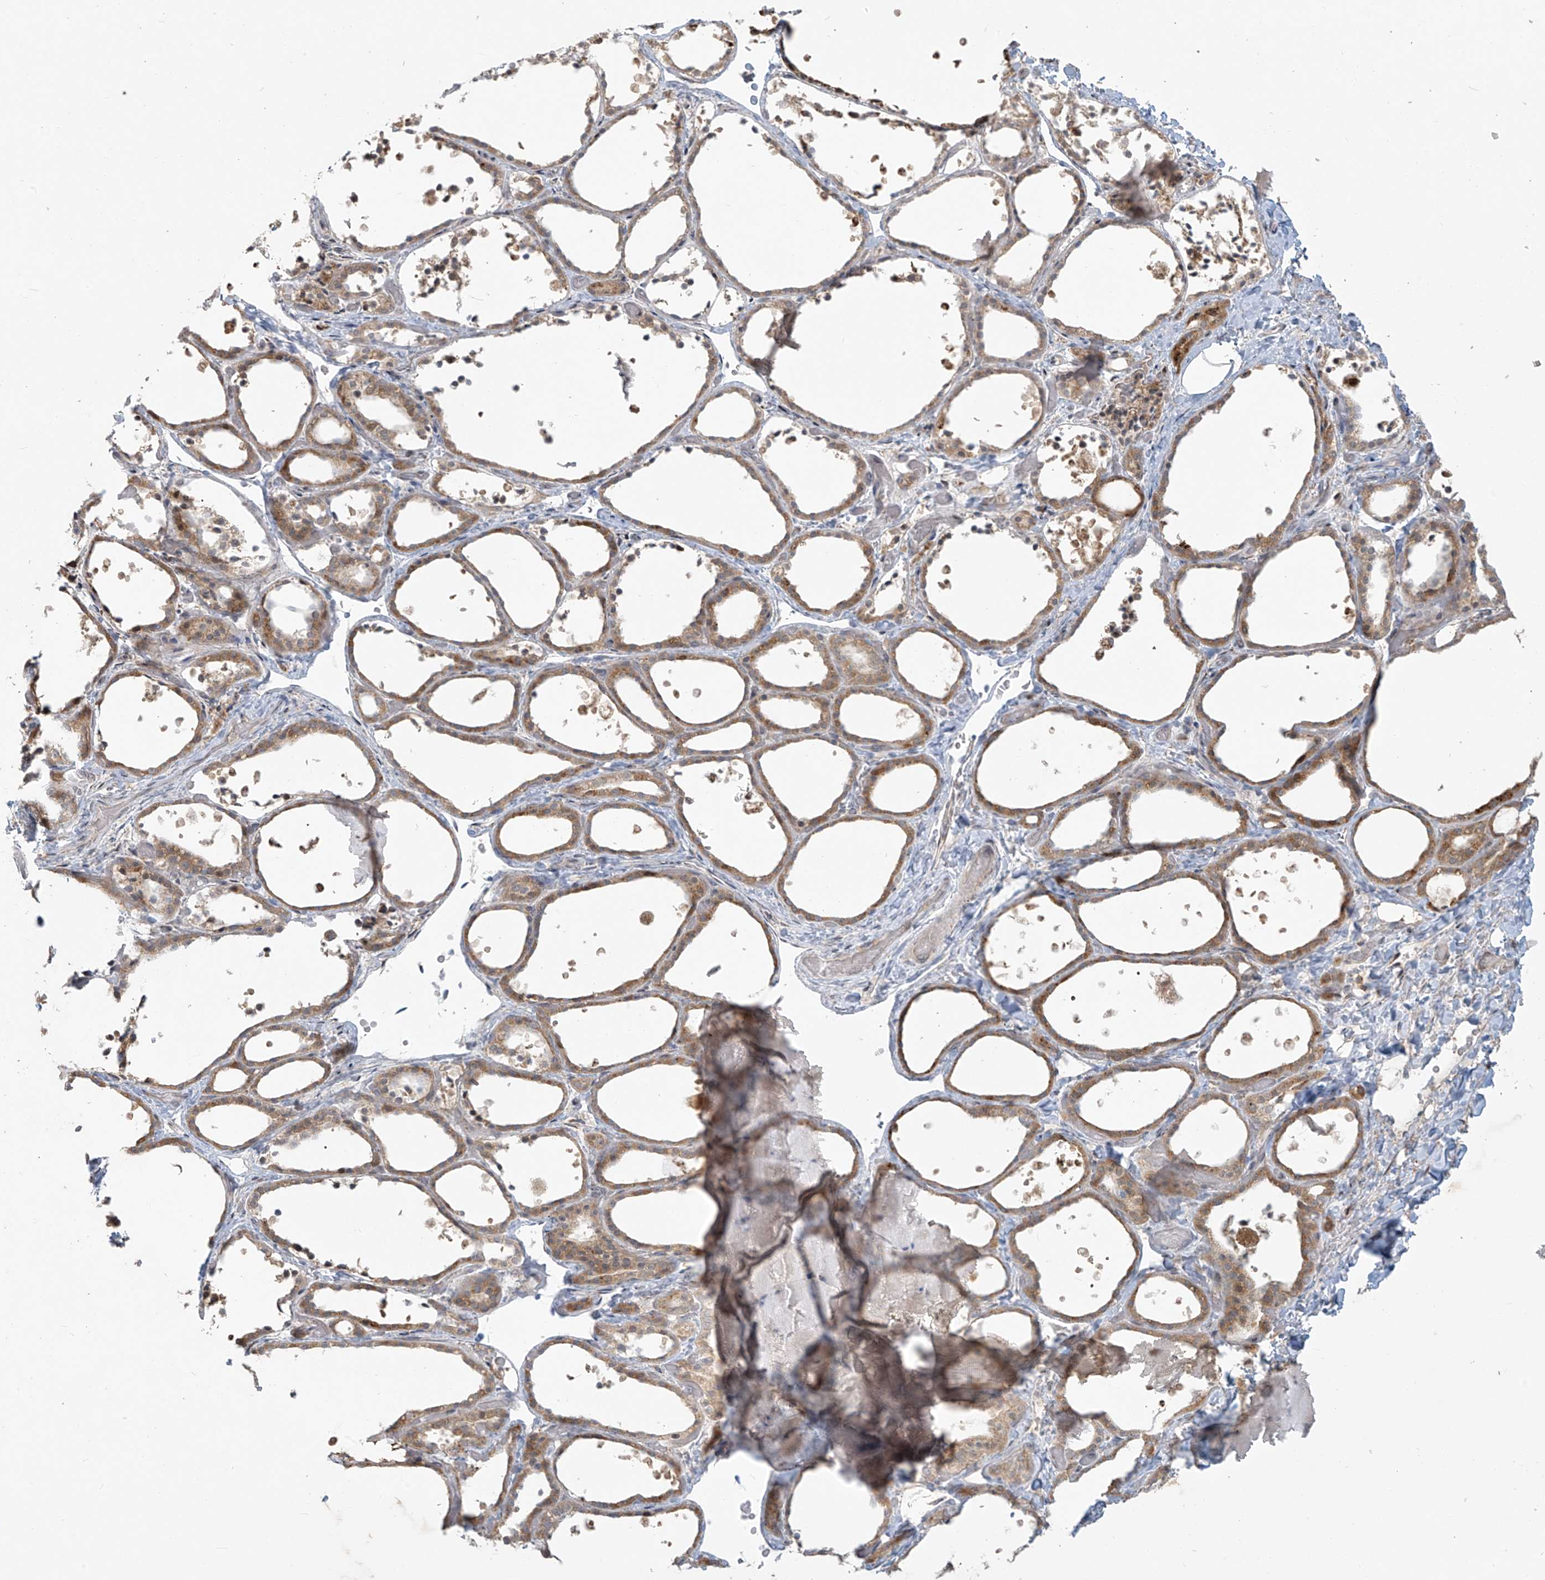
{"staining": {"intensity": "moderate", "quantity": ">75%", "location": "cytoplasmic/membranous"}, "tissue": "thyroid gland", "cell_type": "Glandular cells", "image_type": "normal", "snomed": [{"axis": "morphology", "description": "Normal tissue, NOS"}, {"axis": "topography", "description": "Thyroid gland"}], "caption": "Thyroid gland stained with DAB (3,3'-diaminobenzidine) IHC displays medium levels of moderate cytoplasmic/membranous staining in approximately >75% of glandular cells.", "gene": "PLEKHM3", "patient": {"sex": "female", "age": 44}}